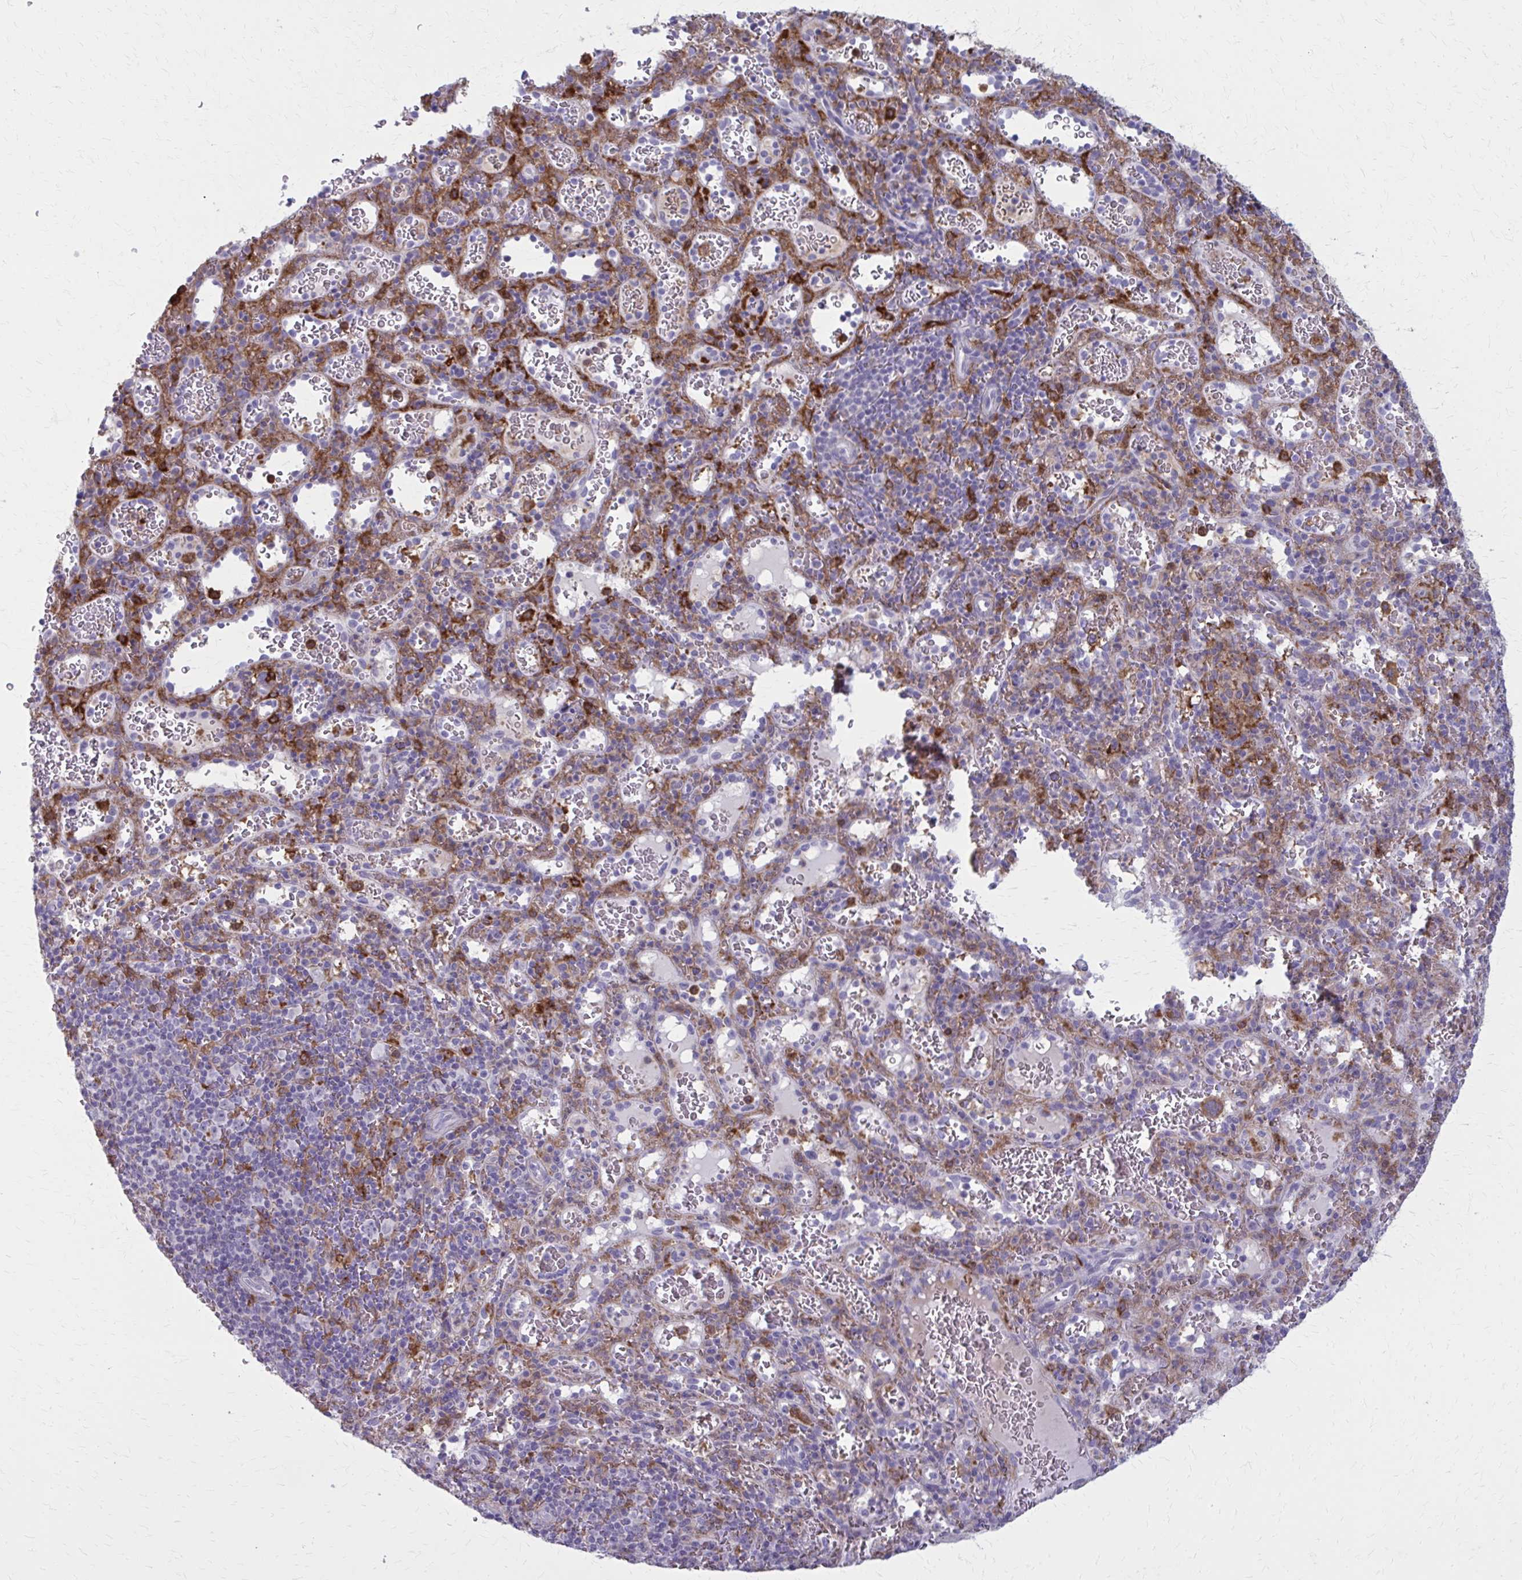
{"staining": {"intensity": "strong", "quantity": "<25%", "location": "cytoplasmic/membranous"}, "tissue": "spleen", "cell_type": "Cells in red pulp", "image_type": "normal", "snomed": [{"axis": "morphology", "description": "Normal tissue, NOS"}, {"axis": "topography", "description": "Spleen"}], "caption": "Immunohistochemistry (IHC) of normal human spleen demonstrates medium levels of strong cytoplasmic/membranous staining in approximately <25% of cells in red pulp. Immunohistochemistry (IHC) stains the protein of interest in brown and the nuclei are stained blue.", "gene": "CARD9", "patient": {"sex": "male", "age": 57}}